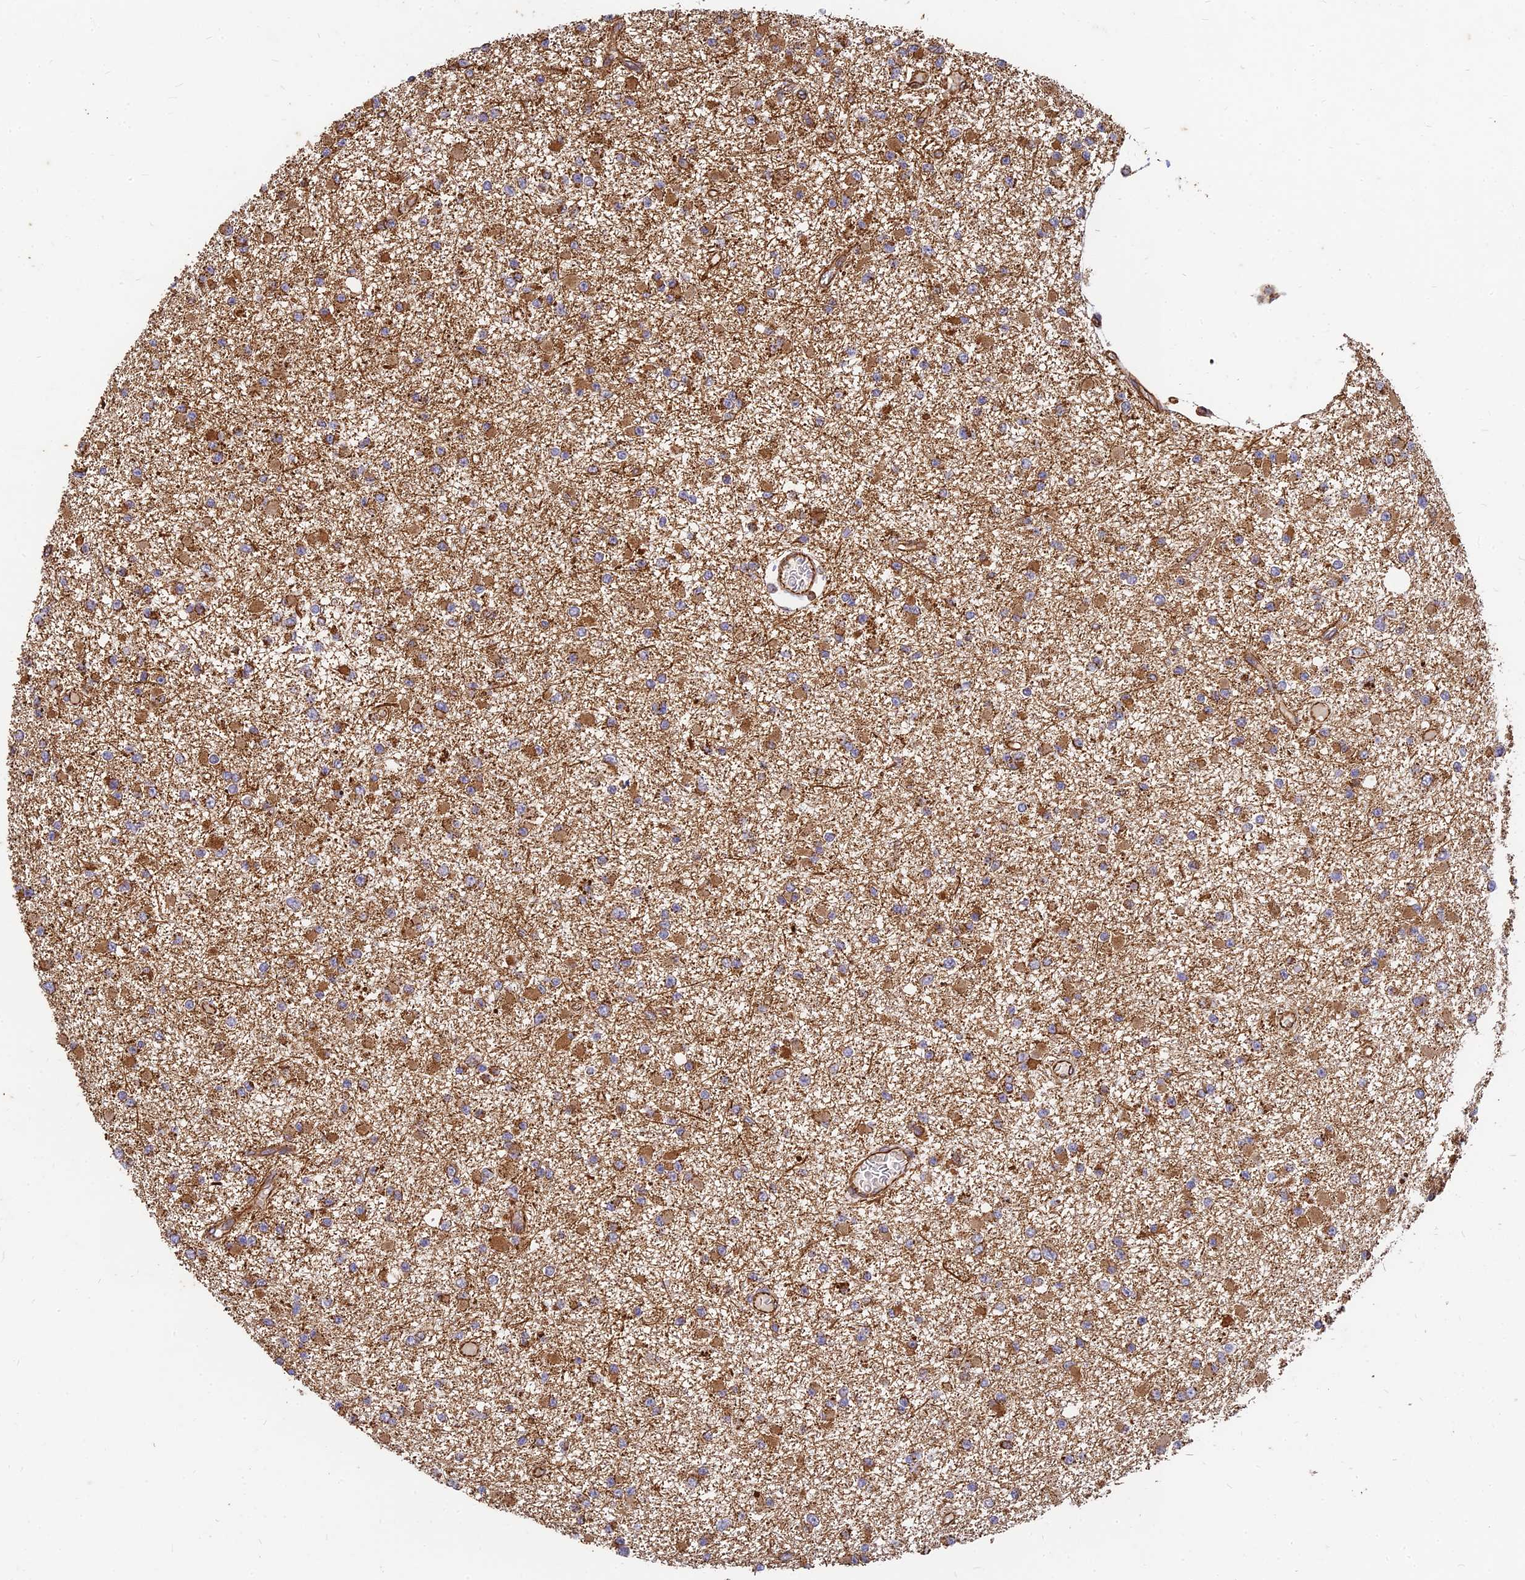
{"staining": {"intensity": "moderate", "quantity": ">75%", "location": "cytoplasmic/membranous"}, "tissue": "glioma", "cell_type": "Tumor cells", "image_type": "cancer", "snomed": [{"axis": "morphology", "description": "Glioma, malignant, Low grade"}, {"axis": "topography", "description": "Brain"}], "caption": "There is medium levels of moderate cytoplasmic/membranous staining in tumor cells of glioma, as demonstrated by immunohistochemical staining (brown color).", "gene": "DSTYK", "patient": {"sex": "female", "age": 22}}